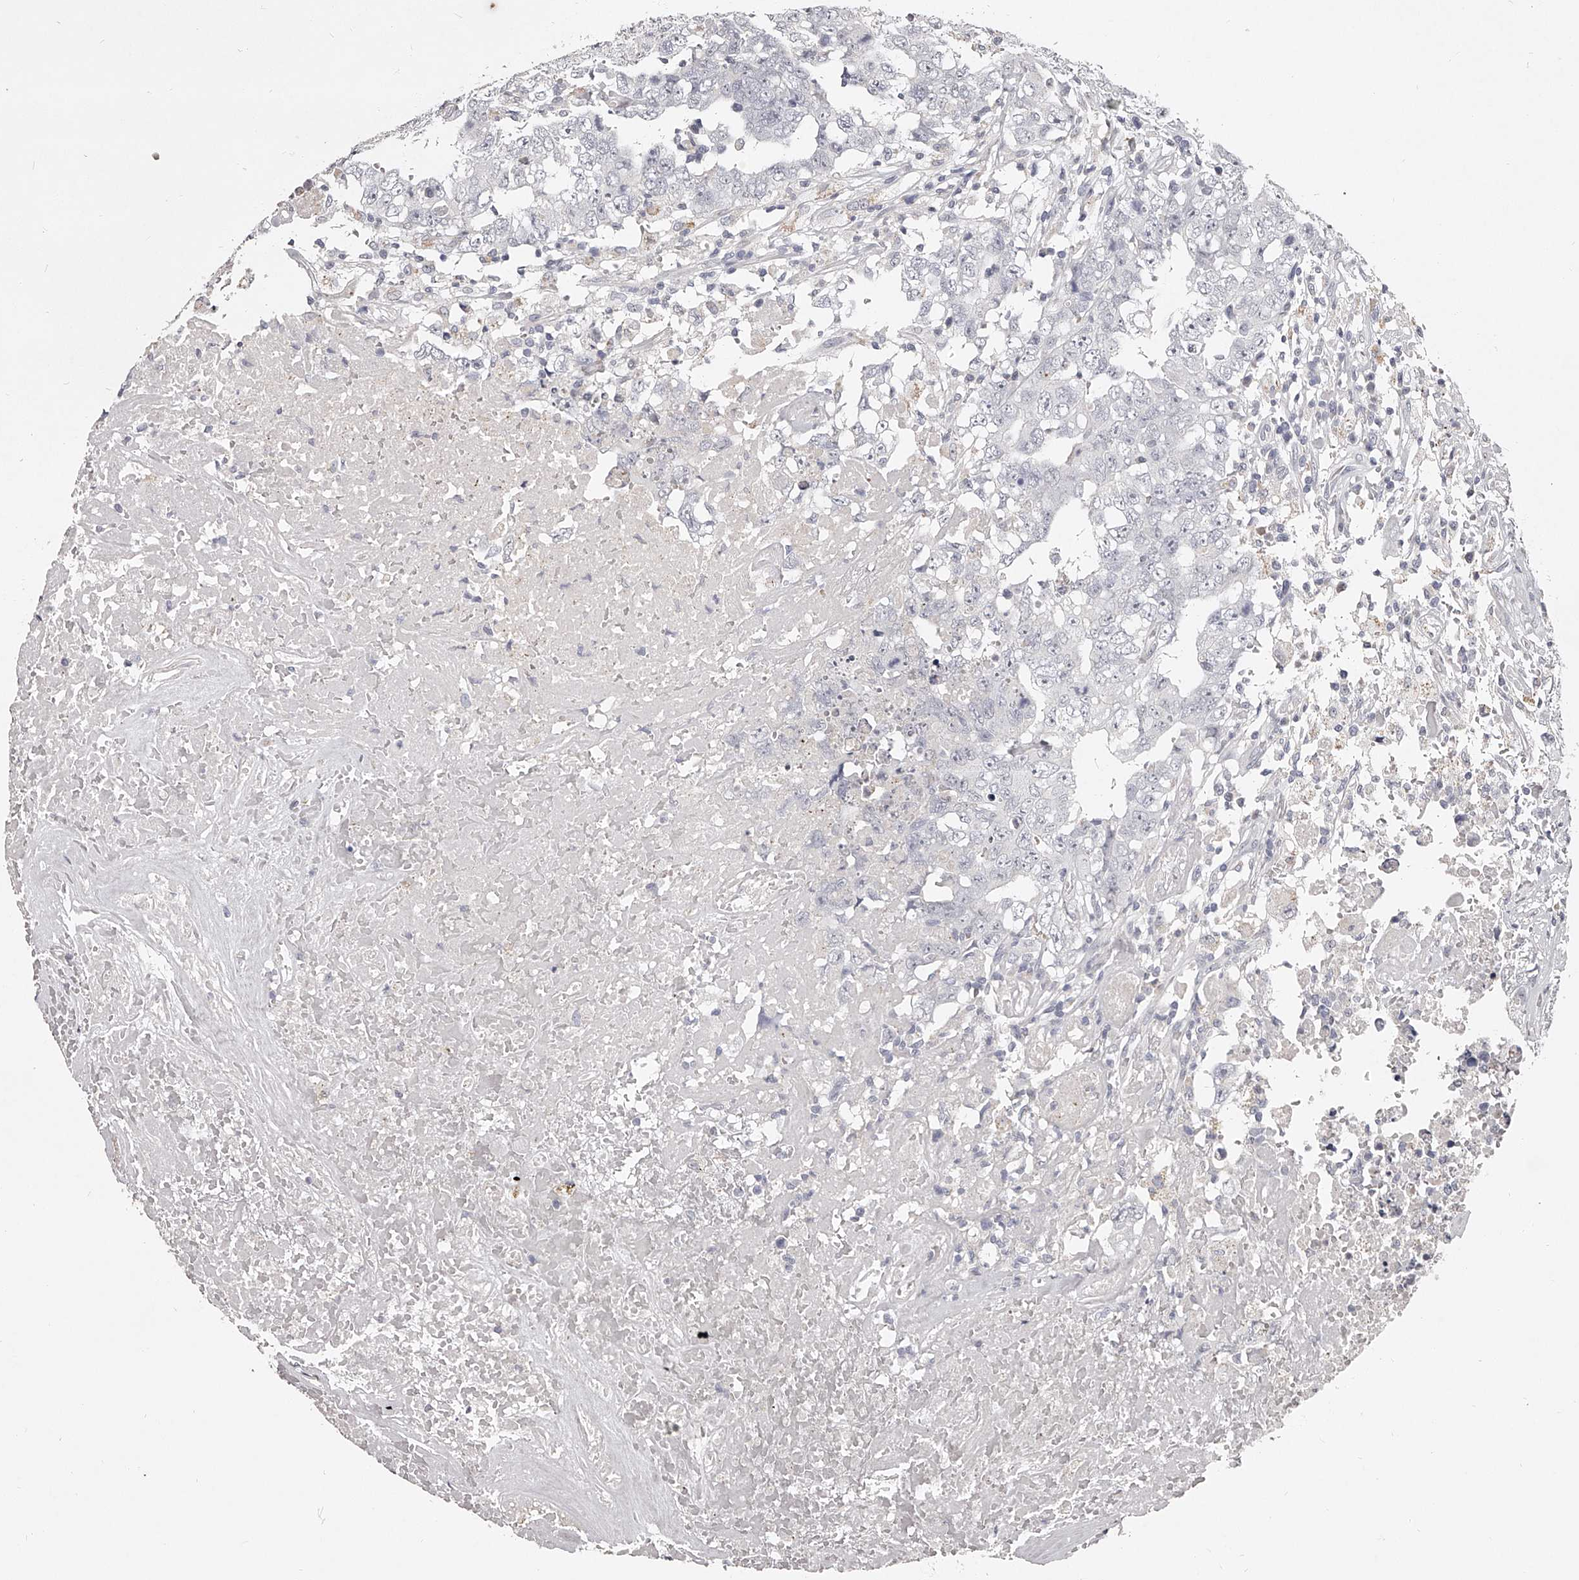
{"staining": {"intensity": "negative", "quantity": "none", "location": "none"}, "tissue": "testis cancer", "cell_type": "Tumor cells", "image_type": "cancer", "snomed": [{"axis": "morphology", "description": "Carcinoma, Embryonal, NOS"}, {"axis": "topography", "description": "Testis"}], "caption": "Image shows no protein positivity in tumor cells of testis cancer (embryonal carcinoma) tissue.", "gene": "NT5DC1", "patient": {"sex": "male", "age": 26}}